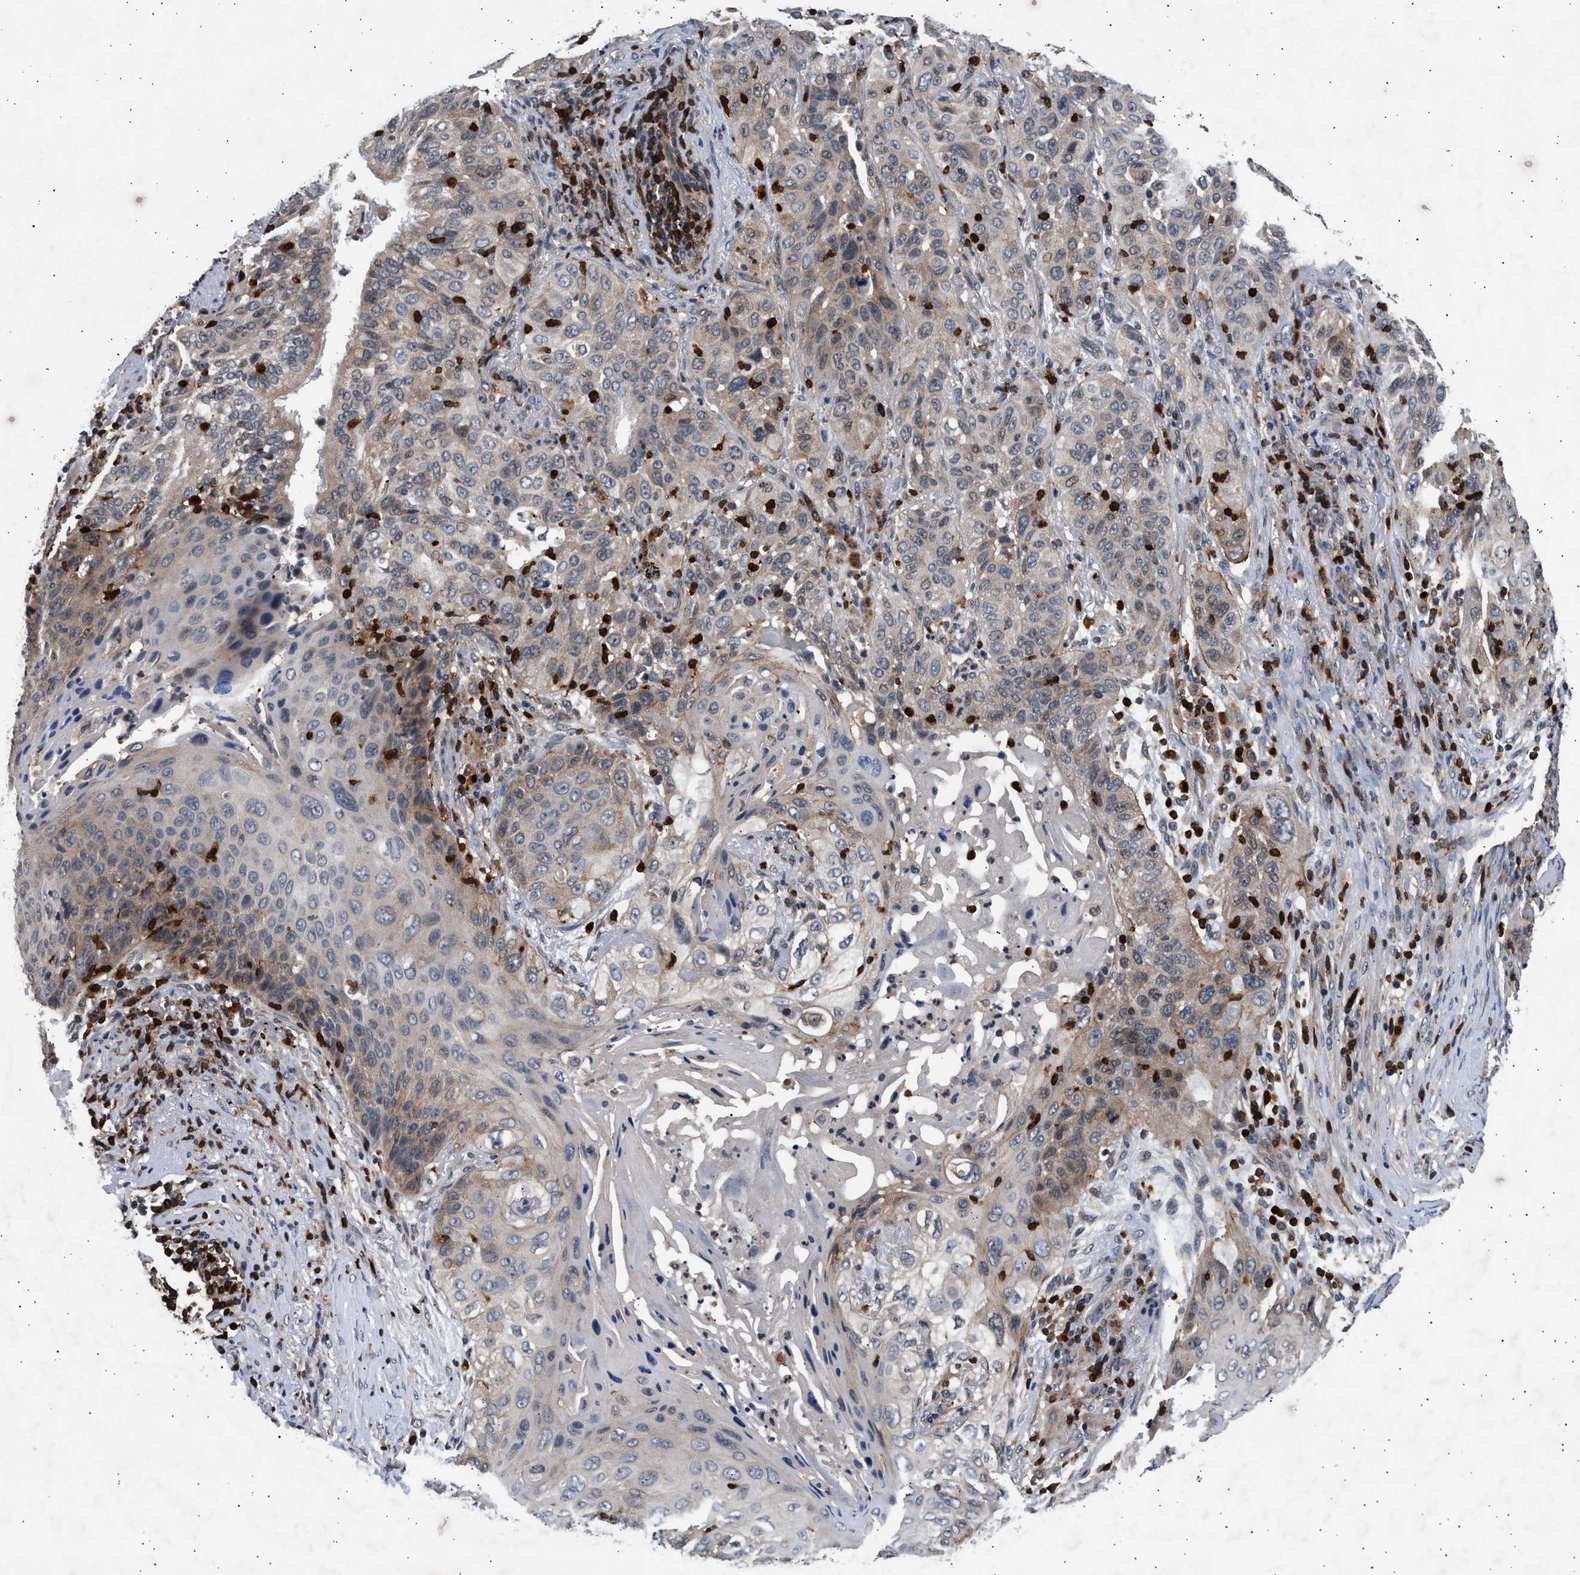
{"staining": {"intensity": "weak", "quantity": "25%-75%", "location": "cytoplasmic/membranous"}, "tissue": "lung cancer", "cell_type": "Tumor cells", "image_type": "cancer", "snomed": [{"axis": "morphology", "description": "Squamous cell carcinoma, NOS"}, {"axis": "topography", "description": "Lung"}], "caption": "Weak cytoplasmic/membranous staining for a protein is seen in about 25%-75% of tumor cells of lung squamous cell carcinoma using IHC.", "gene": "GRAP2", "patient": {"sex": "female", "age": 67}}